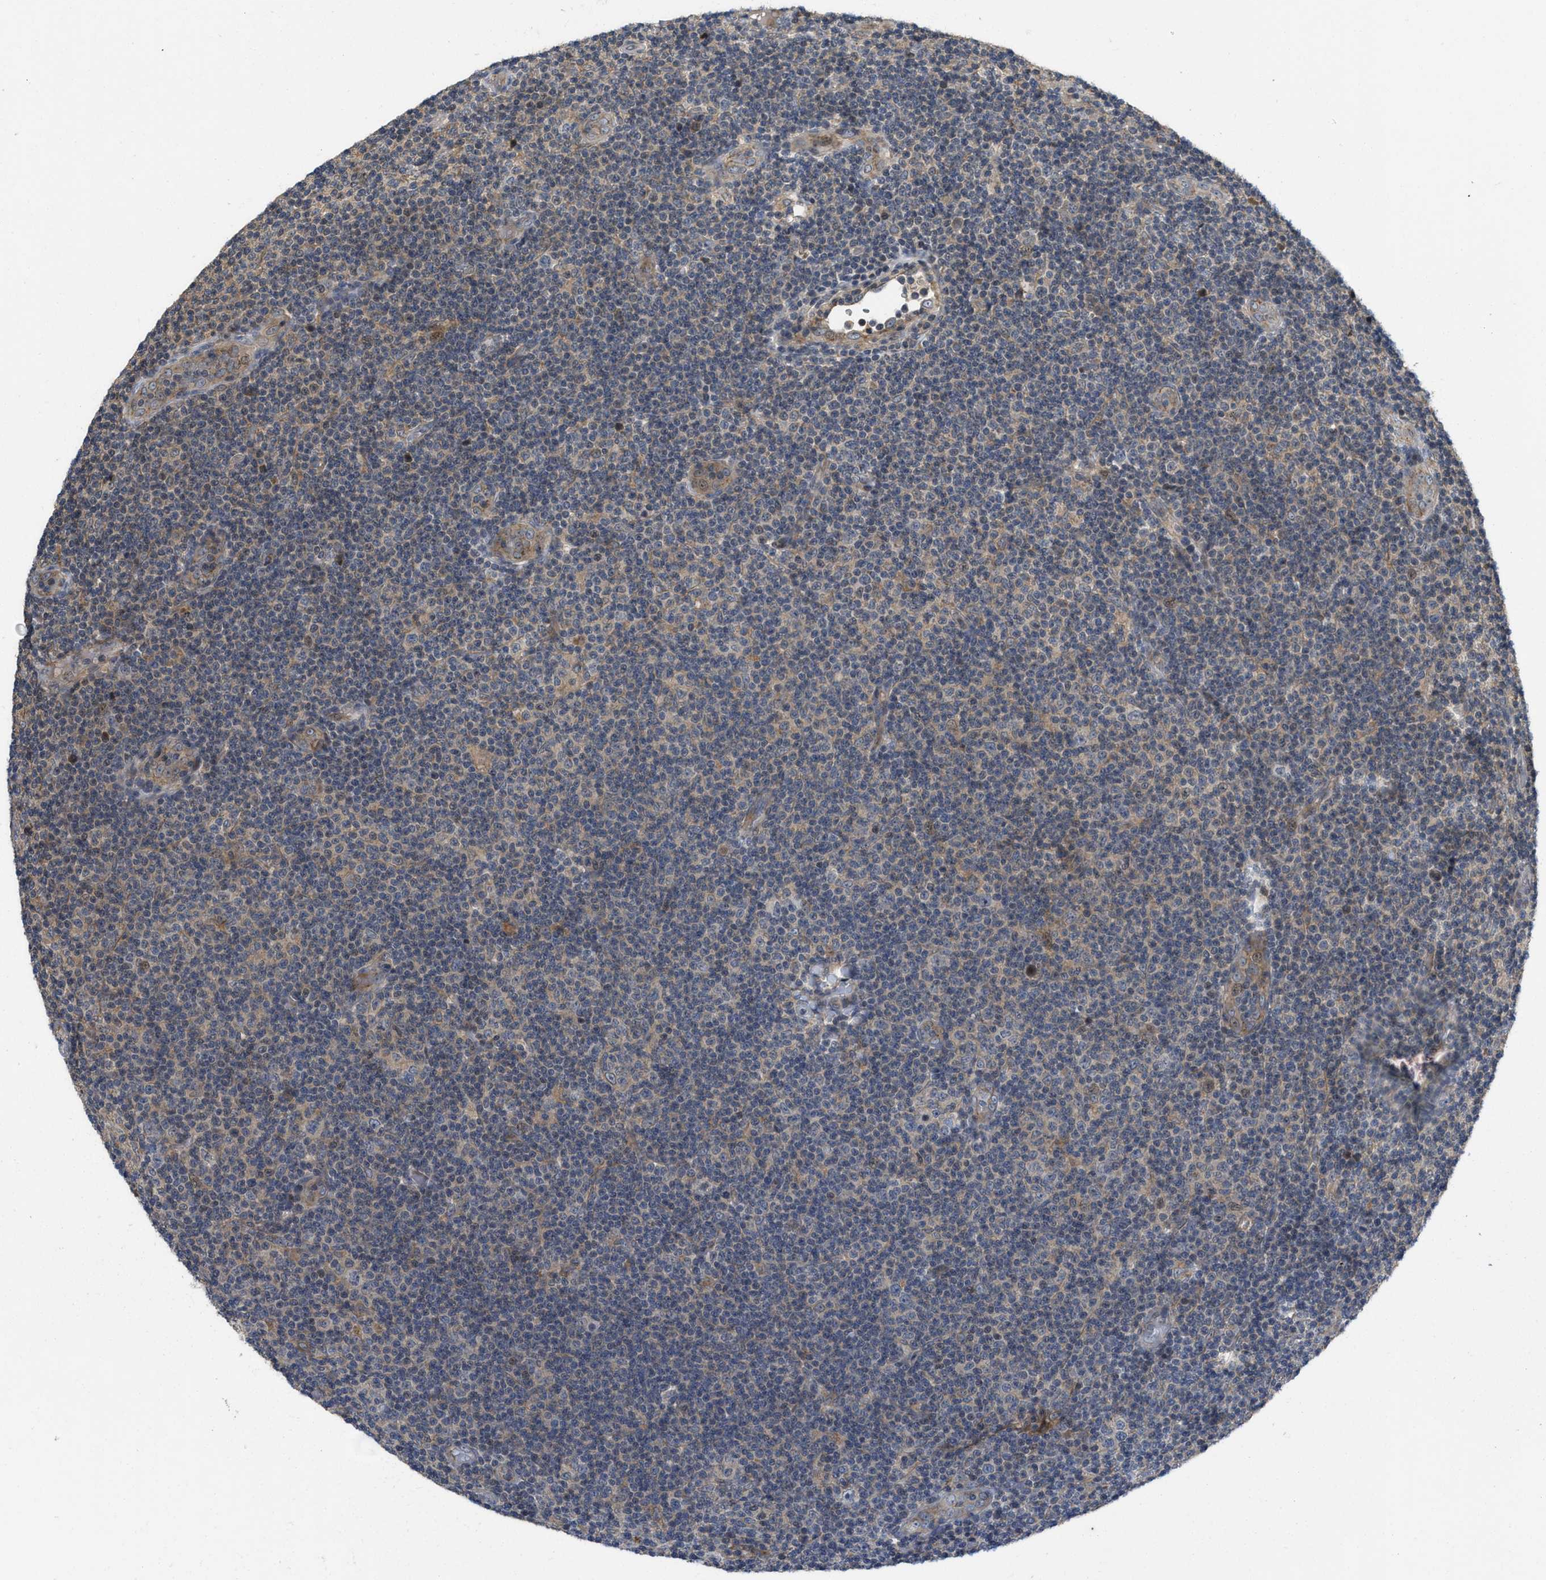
{"staining": {"intensity": "weak", "quantity": "25%-75%", "location": "cytoplasmic/membranous"}, "tissue": "lymphoma", "cell_type": "Tumor cells", "image_type": "cancer", "snomed": [{"axis": "morphology", "description": "Malignant lymphoma, non-Hodgkin's type, Low grade"}, {"axis": "topography", "description": "Lymph node"}], "caption": "Malignant lymphoma, non-Hodgkin's type (low-grade) stained with a protein marker reveals weak staining in tumor cells.", "gene": "DNAJC28", "patient": {"sex": "male", "age": 83}}